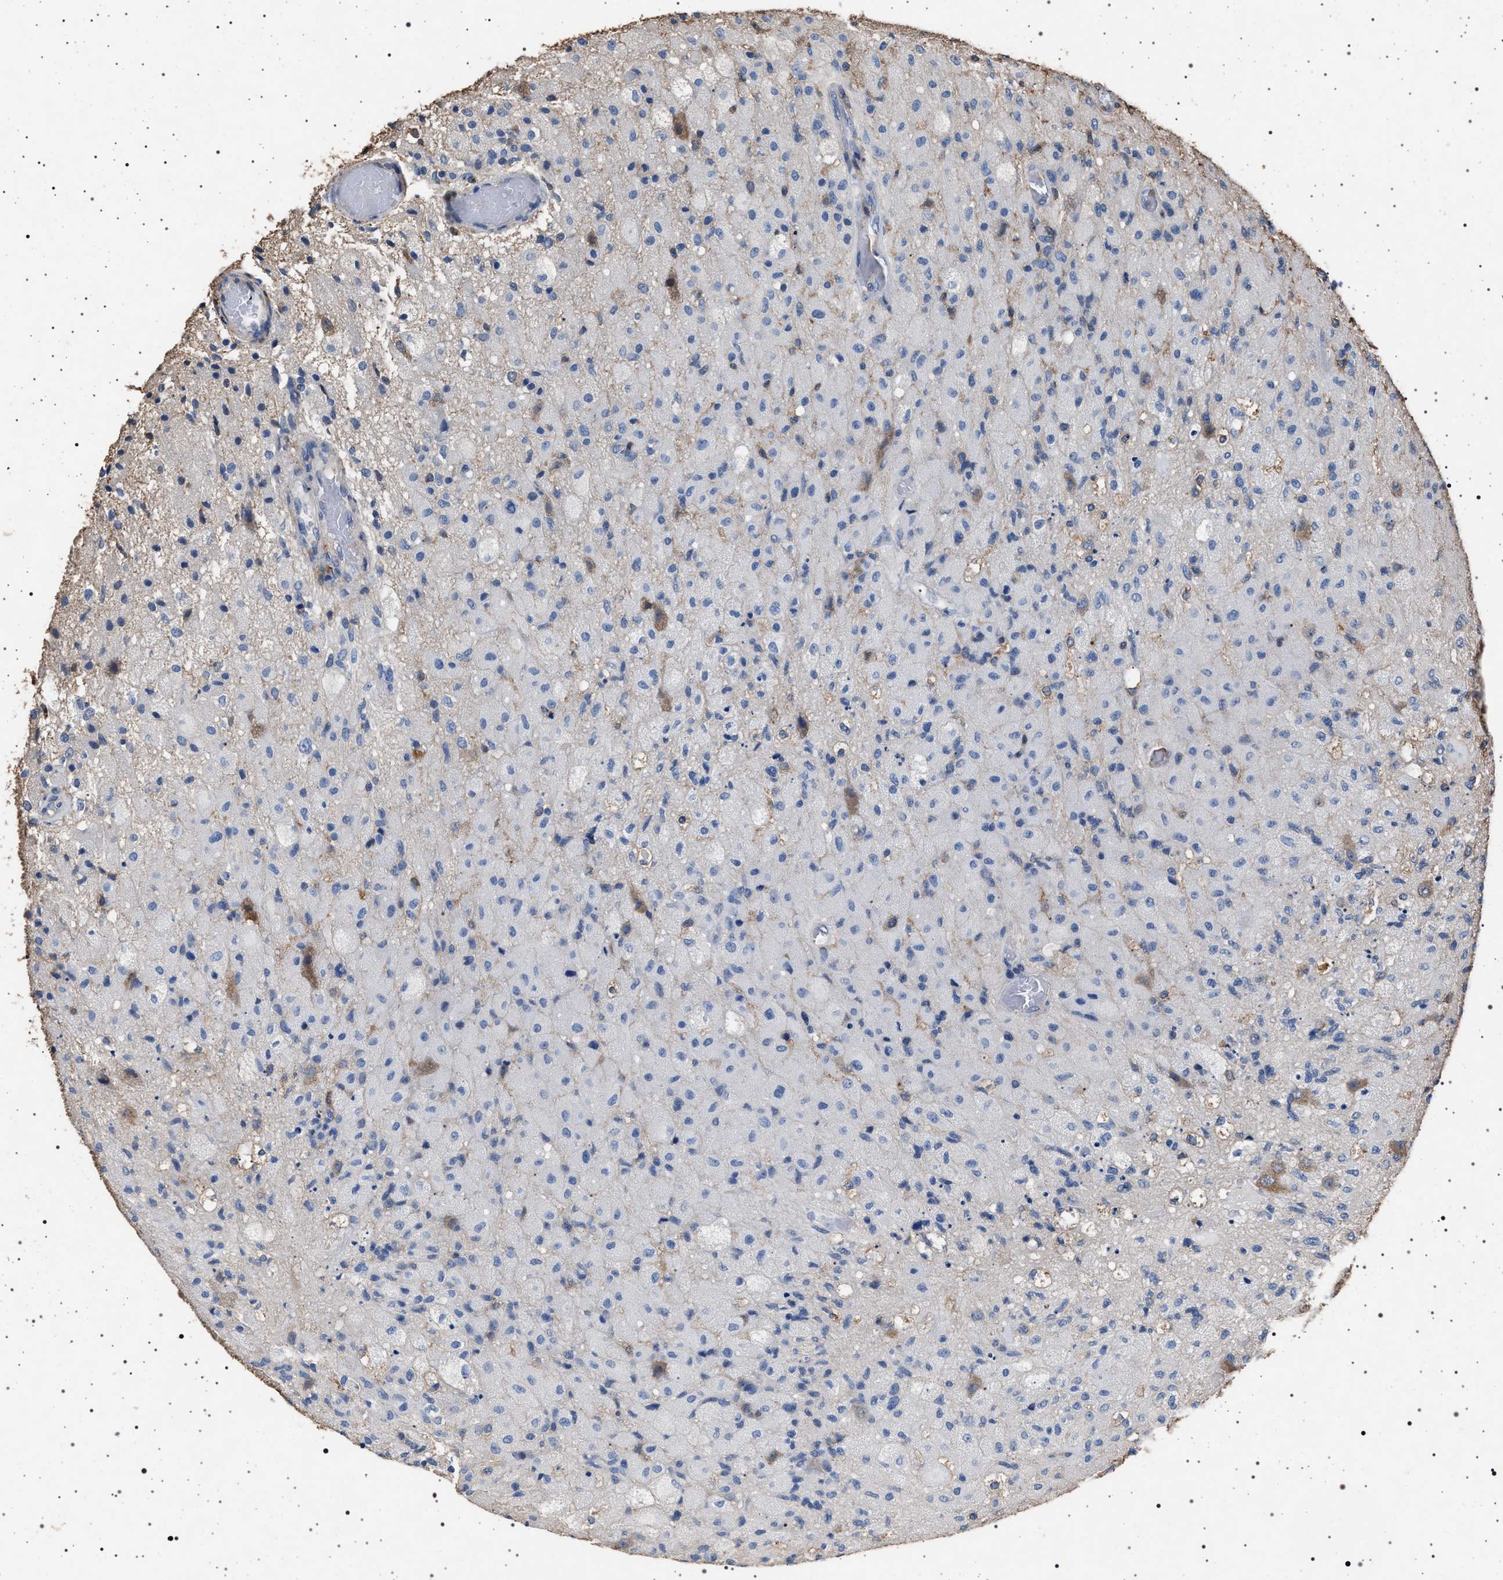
{"staining": {"intensity": "negative", "quantity": "none", "location": "none"}, "tissue": "glioma", "cell_type": "Tumor cells", "image_type": "cancer", "snomed": [{"axis": "morphology", "description": "Normal tissue, NOS"}, {"axis": "morphology", "description": "Glioma, malignant, High grade"}, {"axis": "topography", "description": "Cerebral cortex"}], "caption": "Protein analysis of malignant glioma (high-grade) shows no significant expression in tumor cells.", "gene": "SMAP2", "patient": {"sex": "male", "age": 77}}